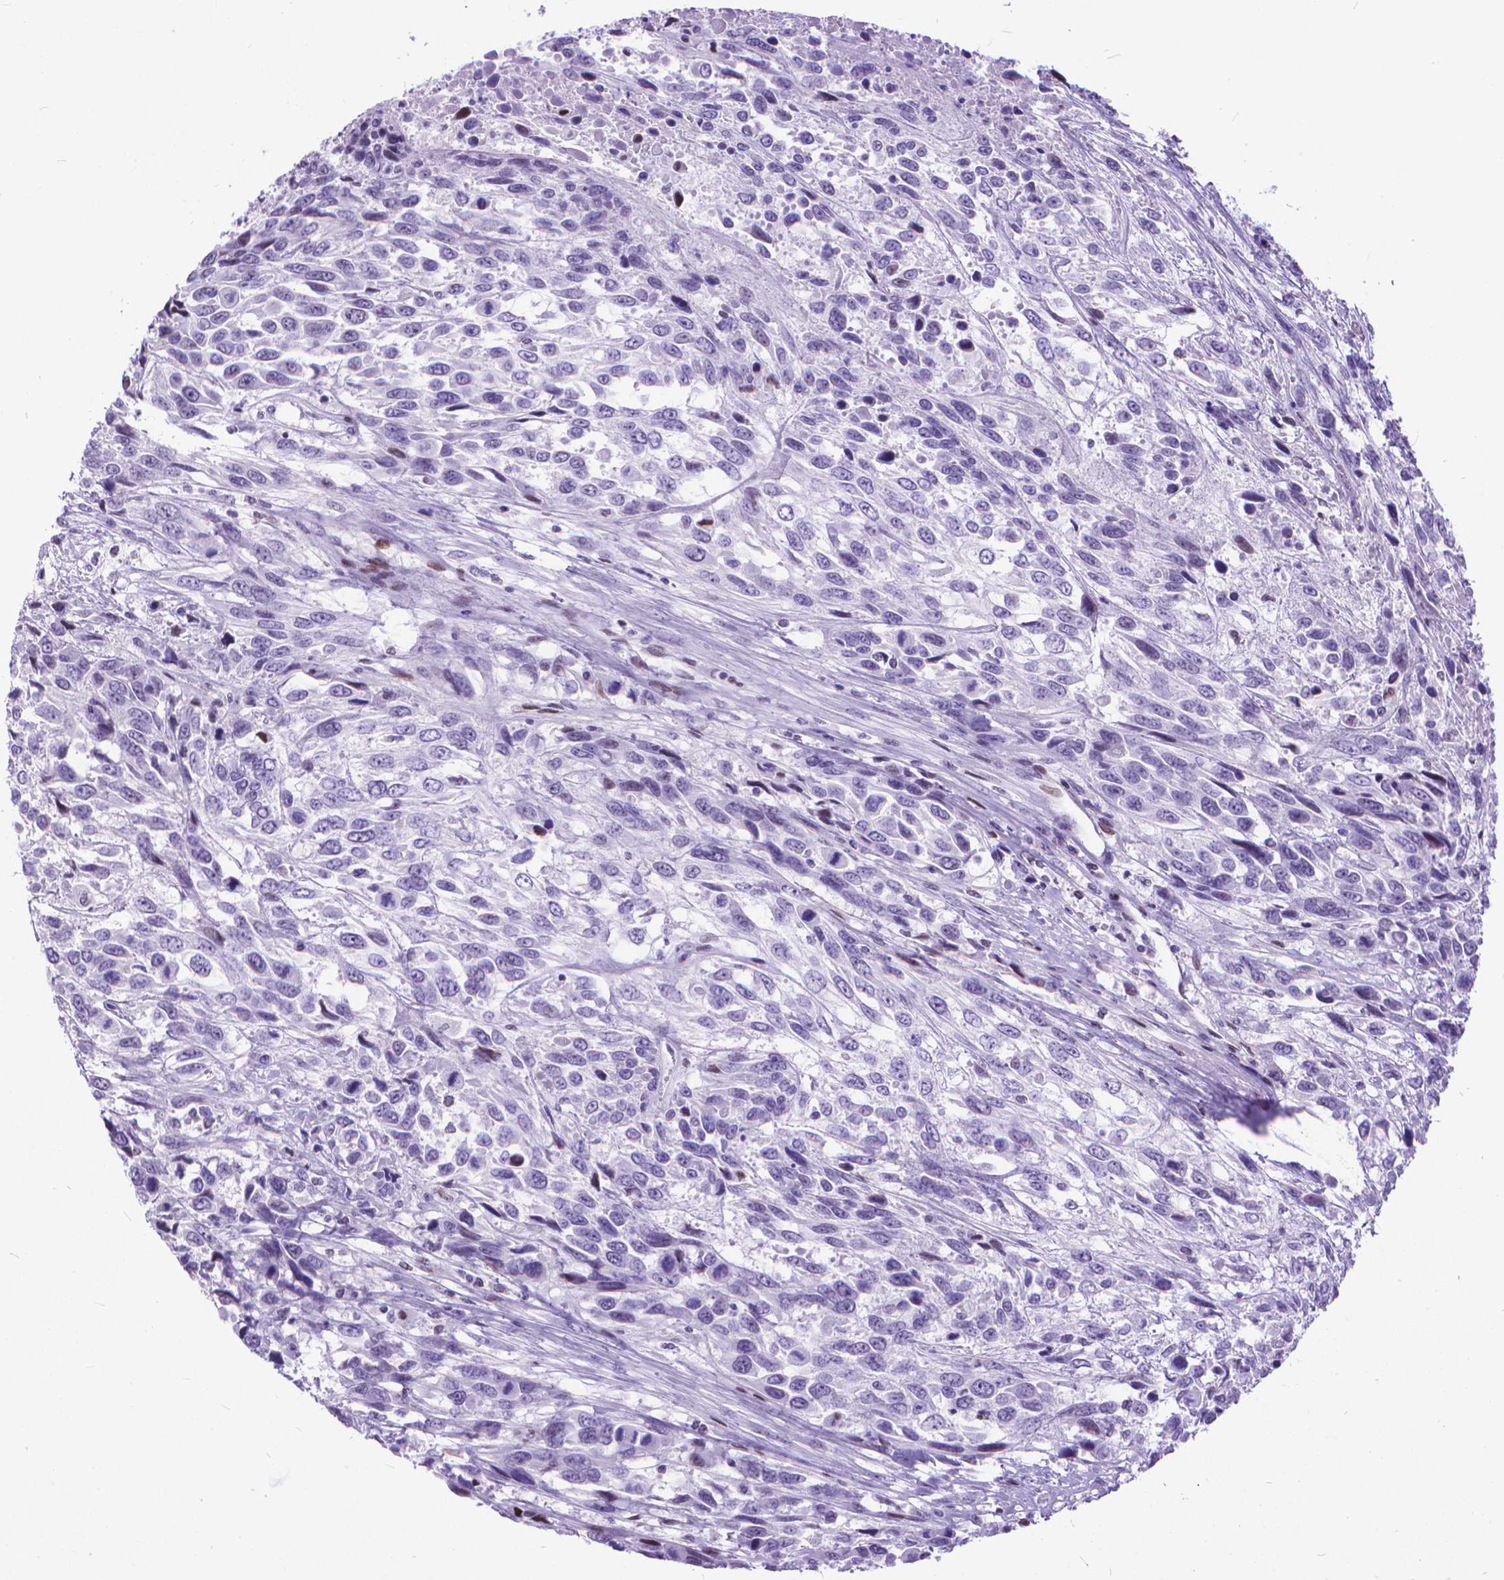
{"staining": {"intensity": "negative", "quantity": "none", "location": "none"}, "tissue": "urothelial cancer", "cell_type": "Tumor cells", "image_type": "cancer", "snomed": [{"axis": "morphology", "description": "Urothelial carcinoma, High grade"}, {"axis": "topography", "description": "Urinary bladder"}], "caption": "Micrograph shows no protein positivity in tumor cells of high-grade urothelial carcinoma tissue.", "gene": "POLE4", "patient": {"sex": "female", "age": 70}}